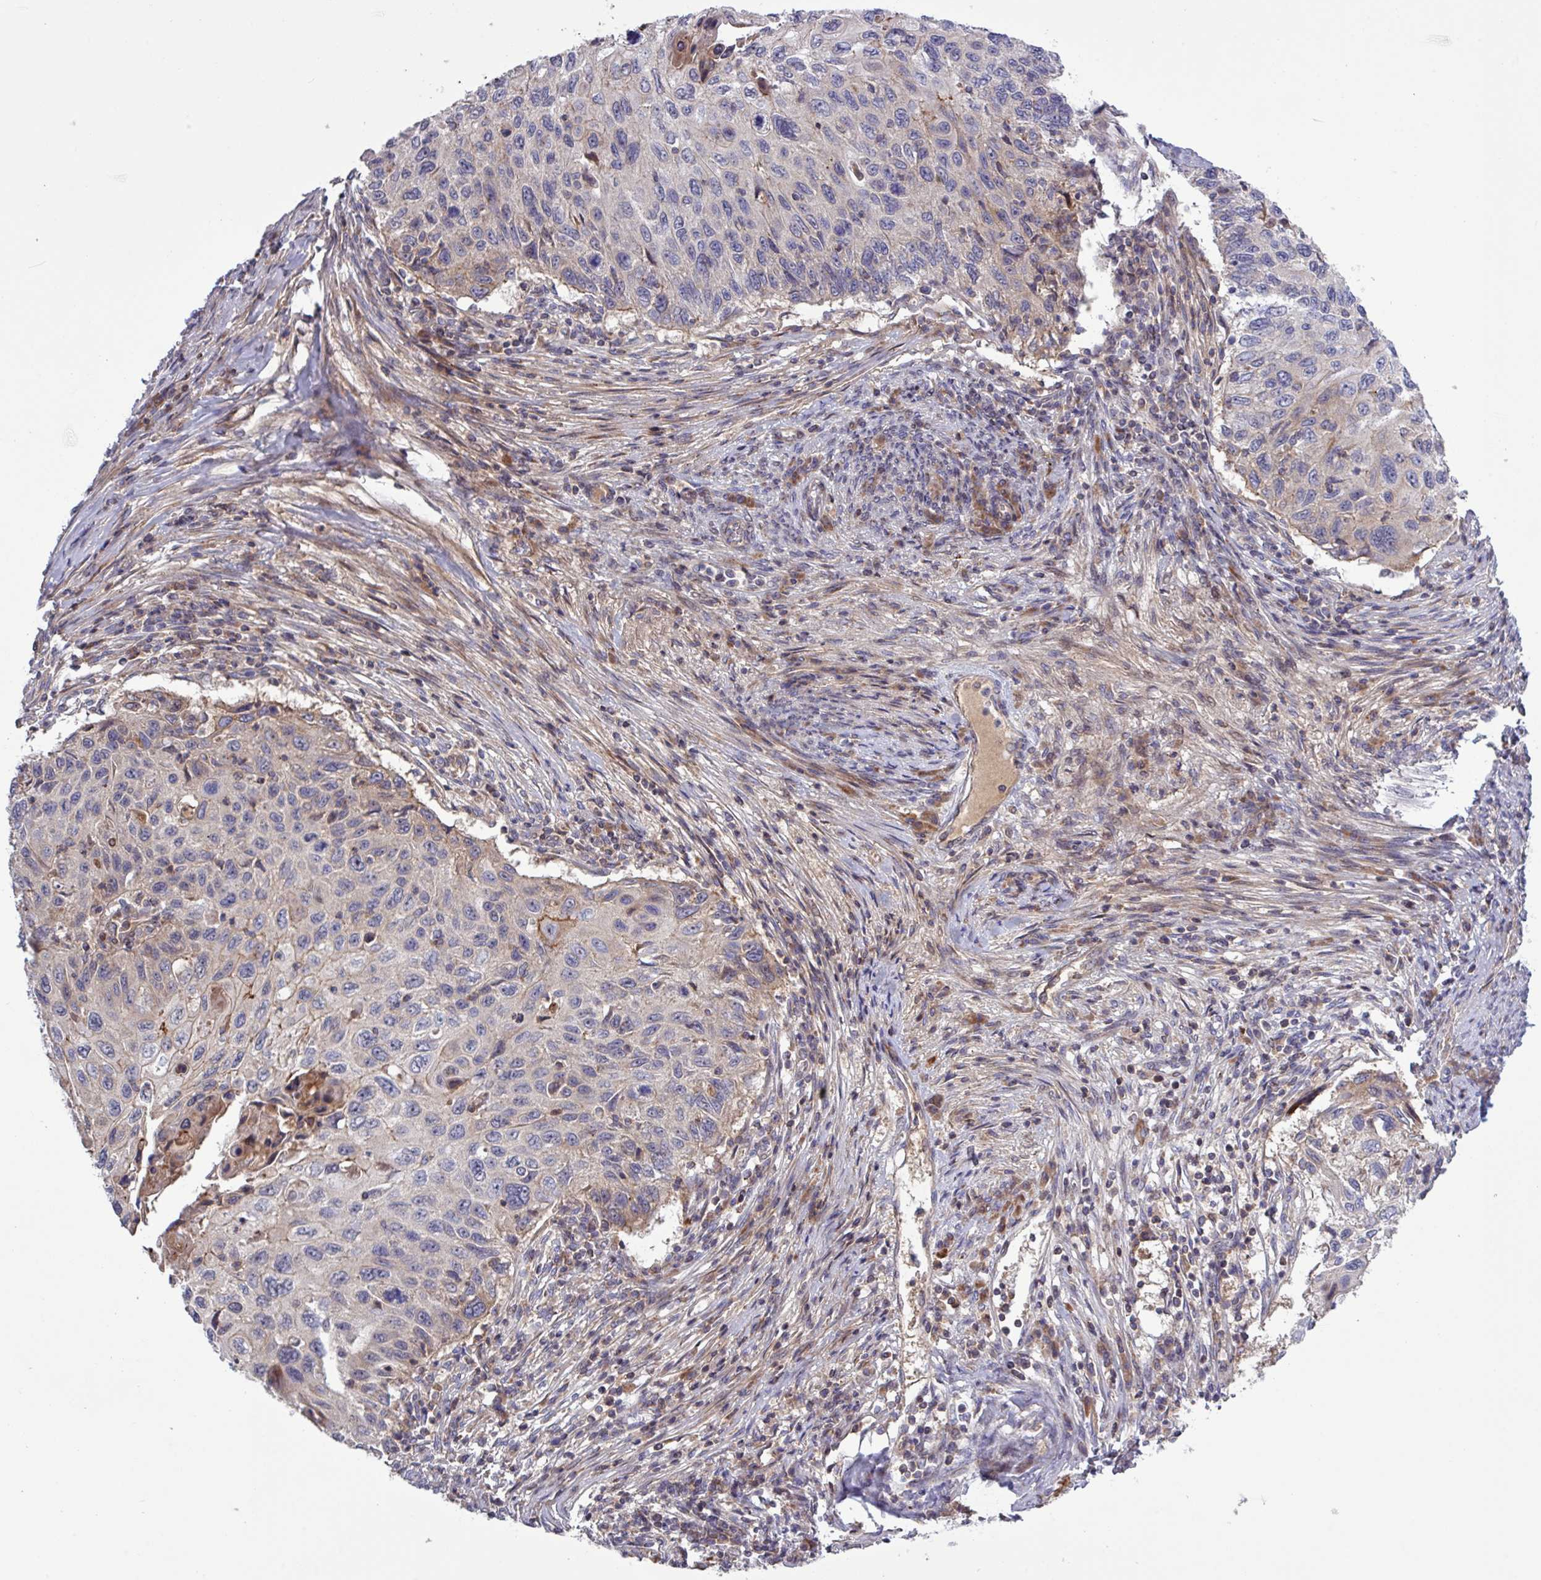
{"staining": {"intensity": "moderate", "quantity": "<25%", "location": "cytoplasmic/membranous"}, "tissue": "cervical cancer", "cell_type": "Tumor cells", "image_type": "cancer", "snomed": [{"axis": "morphology", "description": "Squamous cell carcinoma, NOS"}, {"axis": "topography", "description": "Cervix"}], "caption": "Cervical cancer (squamous cell carcinoma) stained with a protein marker exhibits moderate staining in tumor cells.", "gene": "TNFSF12", "patient": {"sex": "female", "age": 70}}